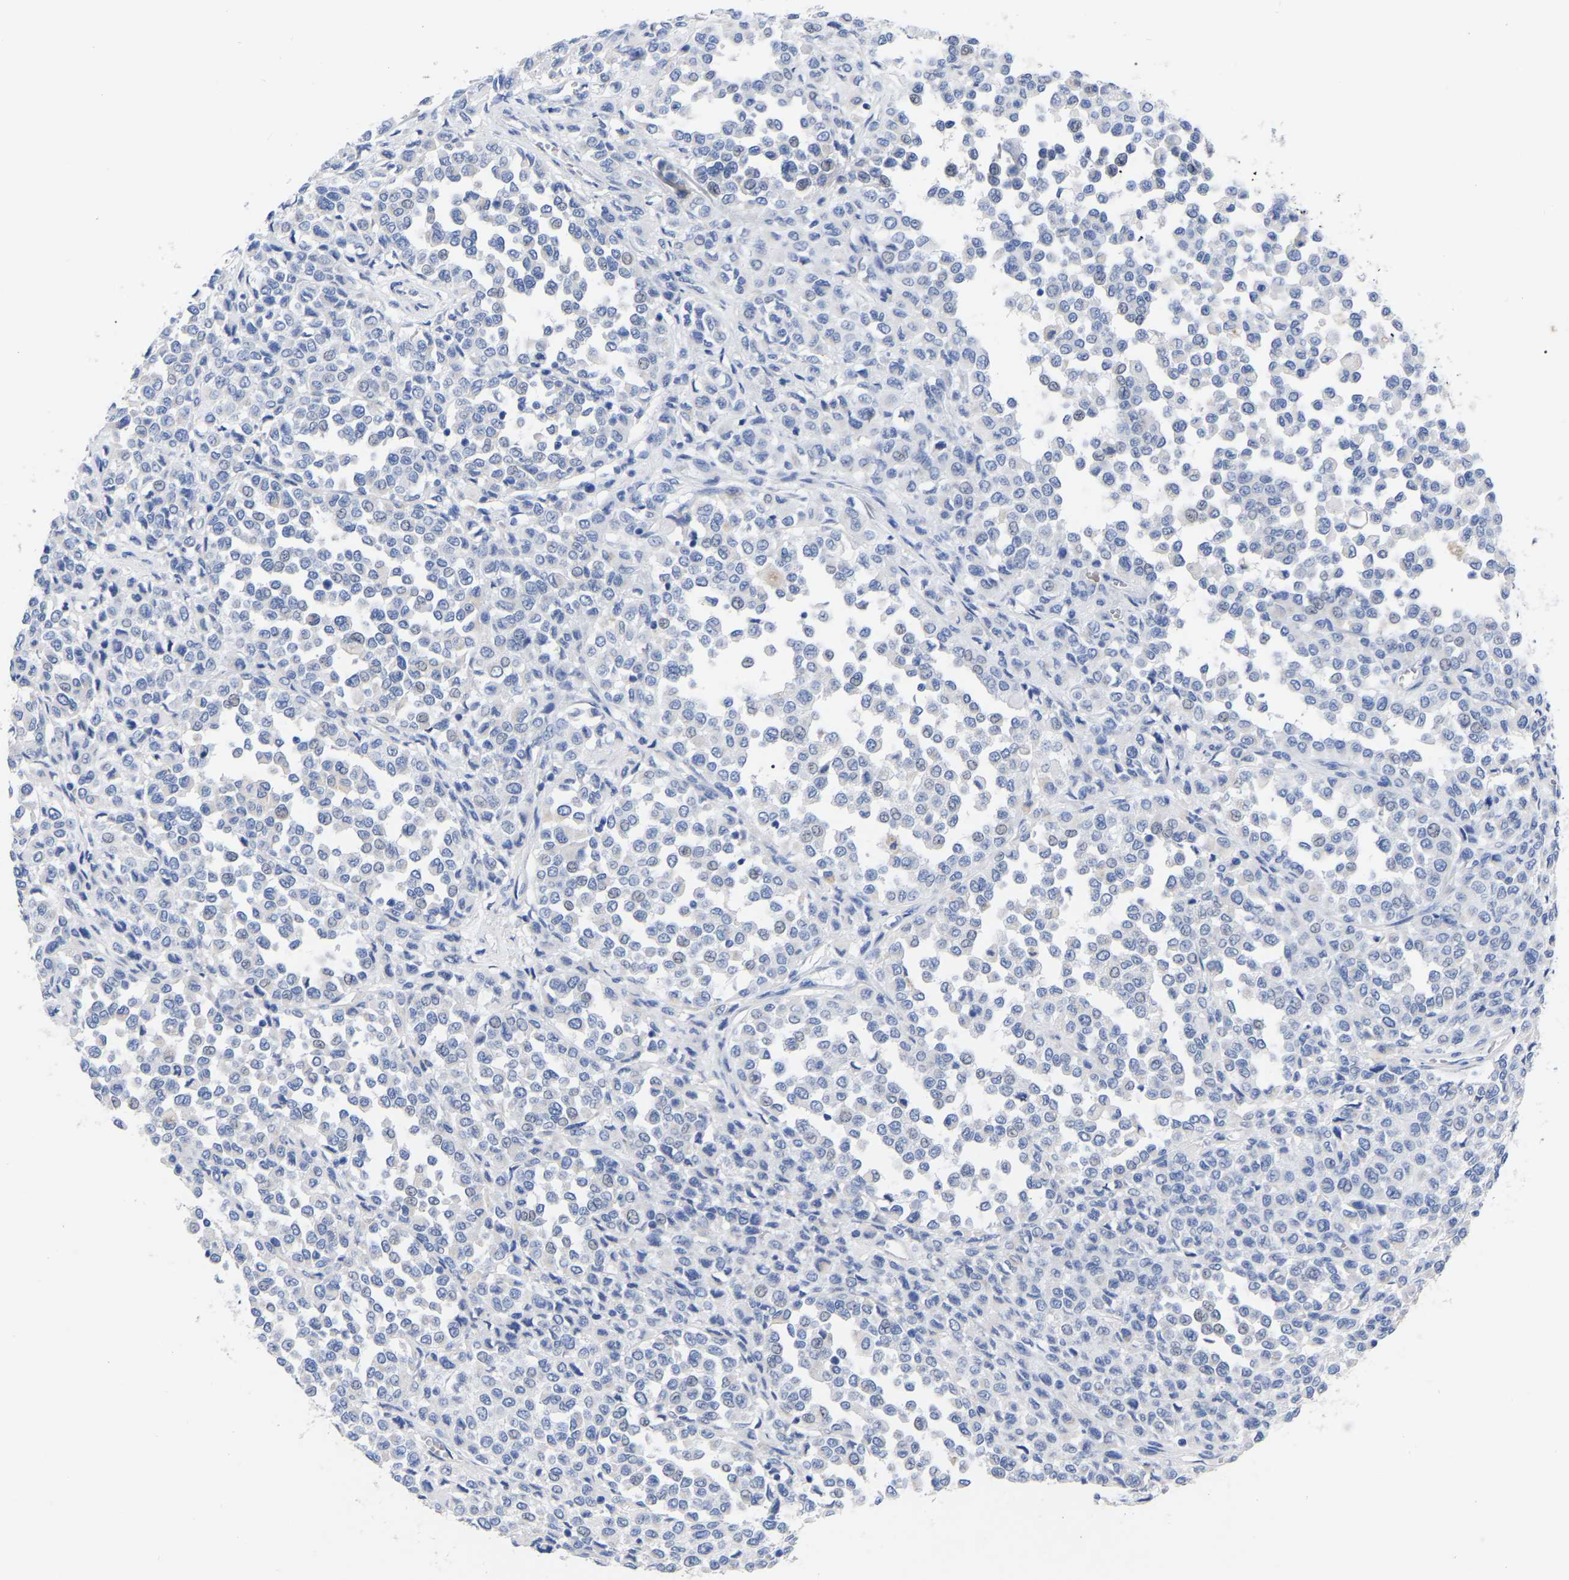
{"staining": {"intensity": "negative", "quantity": "none", "location": "none"}, "tissue": "melanoma", "cell_type": "Tumor cells", "image_type": "cancer", "snomed": [{"axis": "morphology", "description": "Malignant melanoma, Metastatic site"}, {"axis": "topography", "description": "Pancreas"}], "caption": "Immunohistochemistry (IHC) histopathology image of neoplastic tissue: malignant melanoma (metastatic site) stained with DAB (3,3'-diaminobenzidine) reveals no significant protein expression in tumor cells.", "gene": "GDF3", "patient": {"sex": "female", "age": 30}}